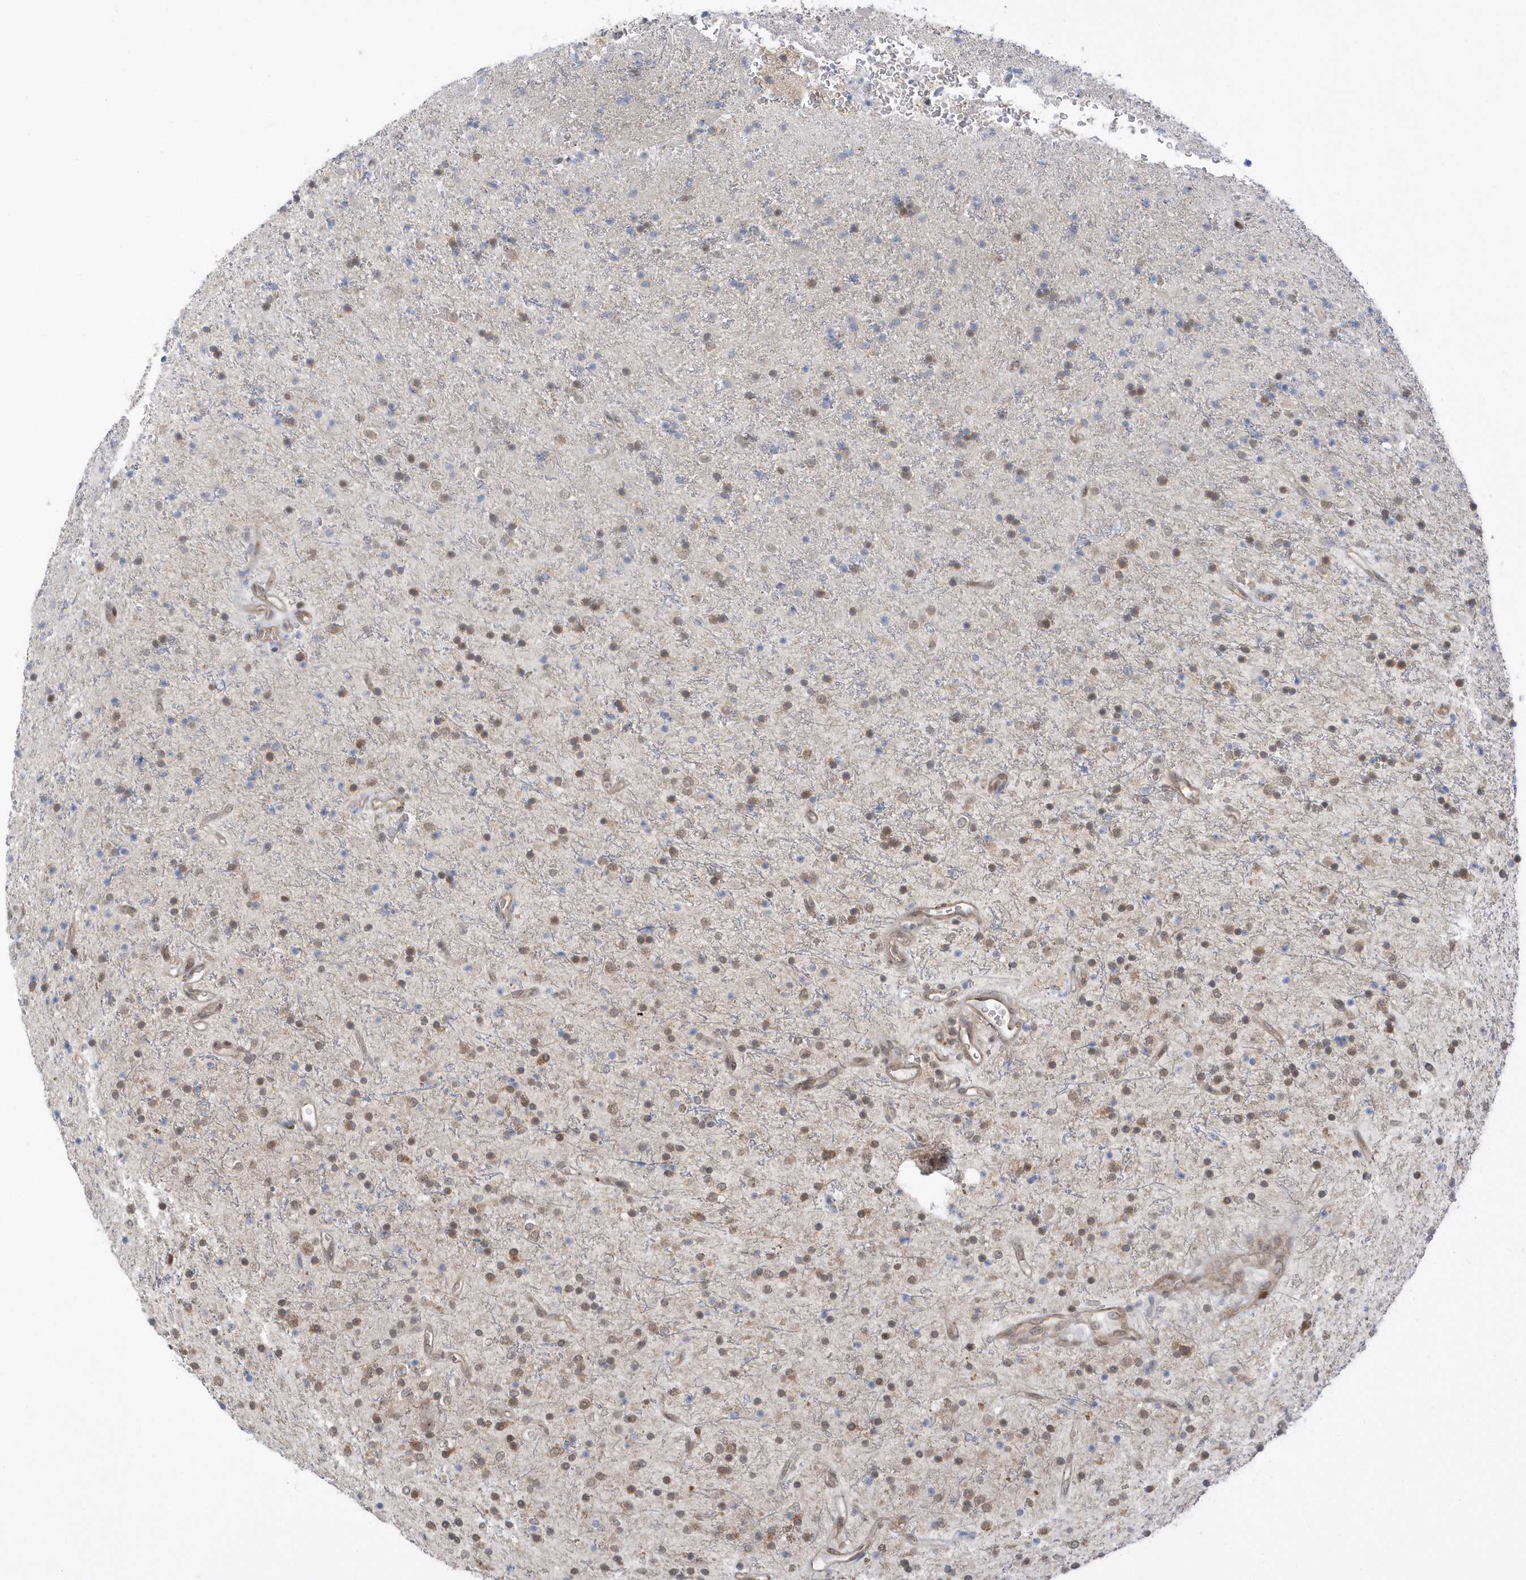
{"staining": {"intensity": "weak", "quantity": "<25%", "location": "nuclear"}, "tissue": "glioma", "cell_type": "Tumor cells", "image_type": "cancer", "snomed": [{"axis": "morphology", "description": "Glioma, malignant, High grade"}, {"axis": "topography", "description": "Brain"}], "caption": "Immunohistochemistry micrograph of human glioma stained for a protein (brown), which demonstrates no expression in tumor cells.", "gene": "USP53", "patient": {"sex": "male", "age": 34}}